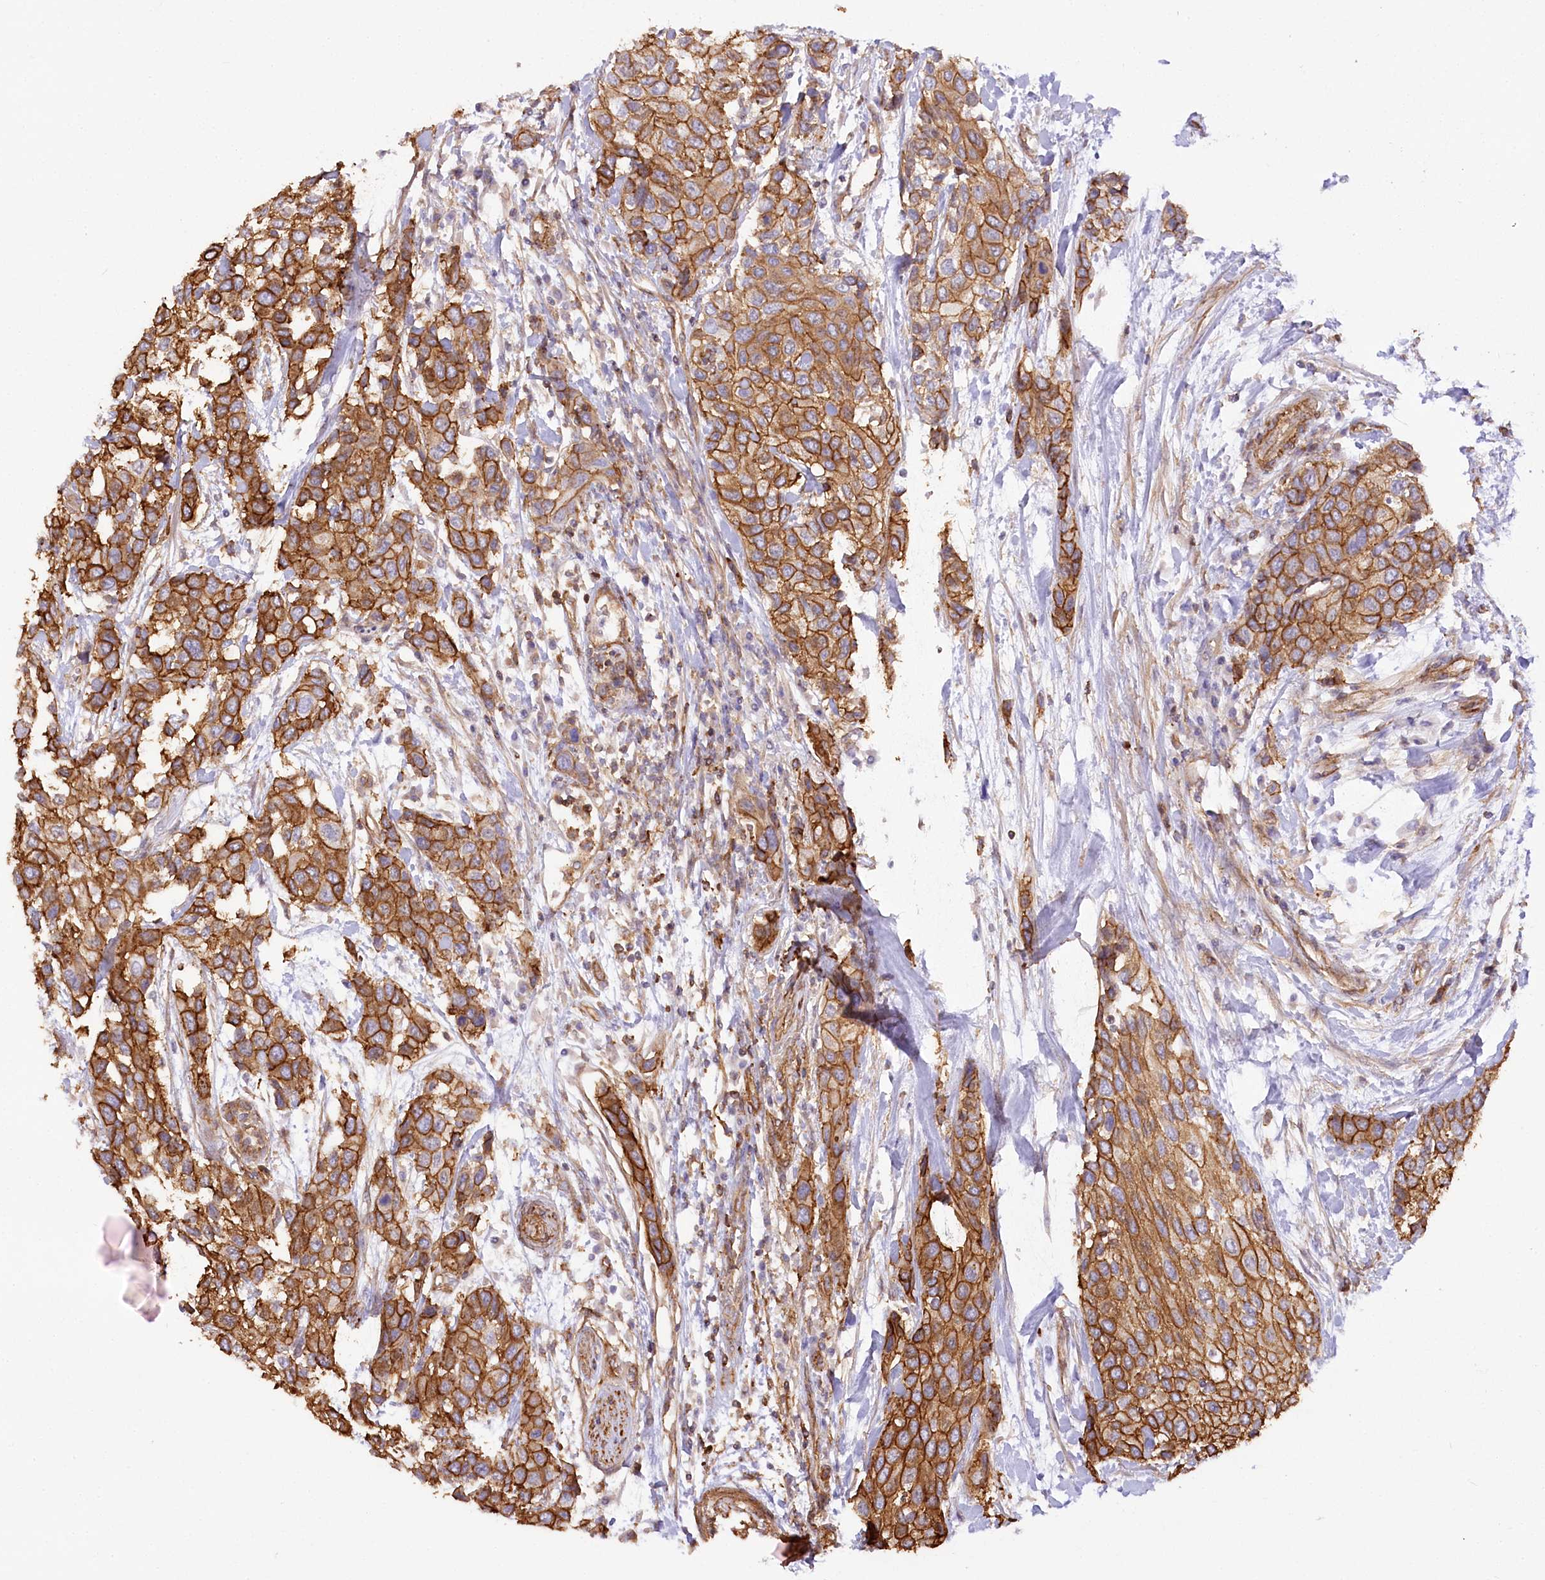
{"staining": {"intensity": "strong", "quantity": ">75%", "location": "cytoplasmic/membranous"}, "tissue": "urothelial cancer", "cell_type": "Tumor cells", "image_type": "cancer", "snomed": [{"axis": "morphology", "description": "Normal tissue, NOS"}, {"axis": "morphology", "description": "Urothelial carcinoma, High grade"}, {"axis": "topography", "description": "Vascular tissue"}, {"axis": "topography", "description": "Urinary bladder"}], "caption": "High-grade urothelial carcinoma stained with IHC displays strong cytoplasmic/membranous expression in about >75% of tumor cells.", "gene": "SYNPO2", "patient": {"sex": "female", "age": 56}}